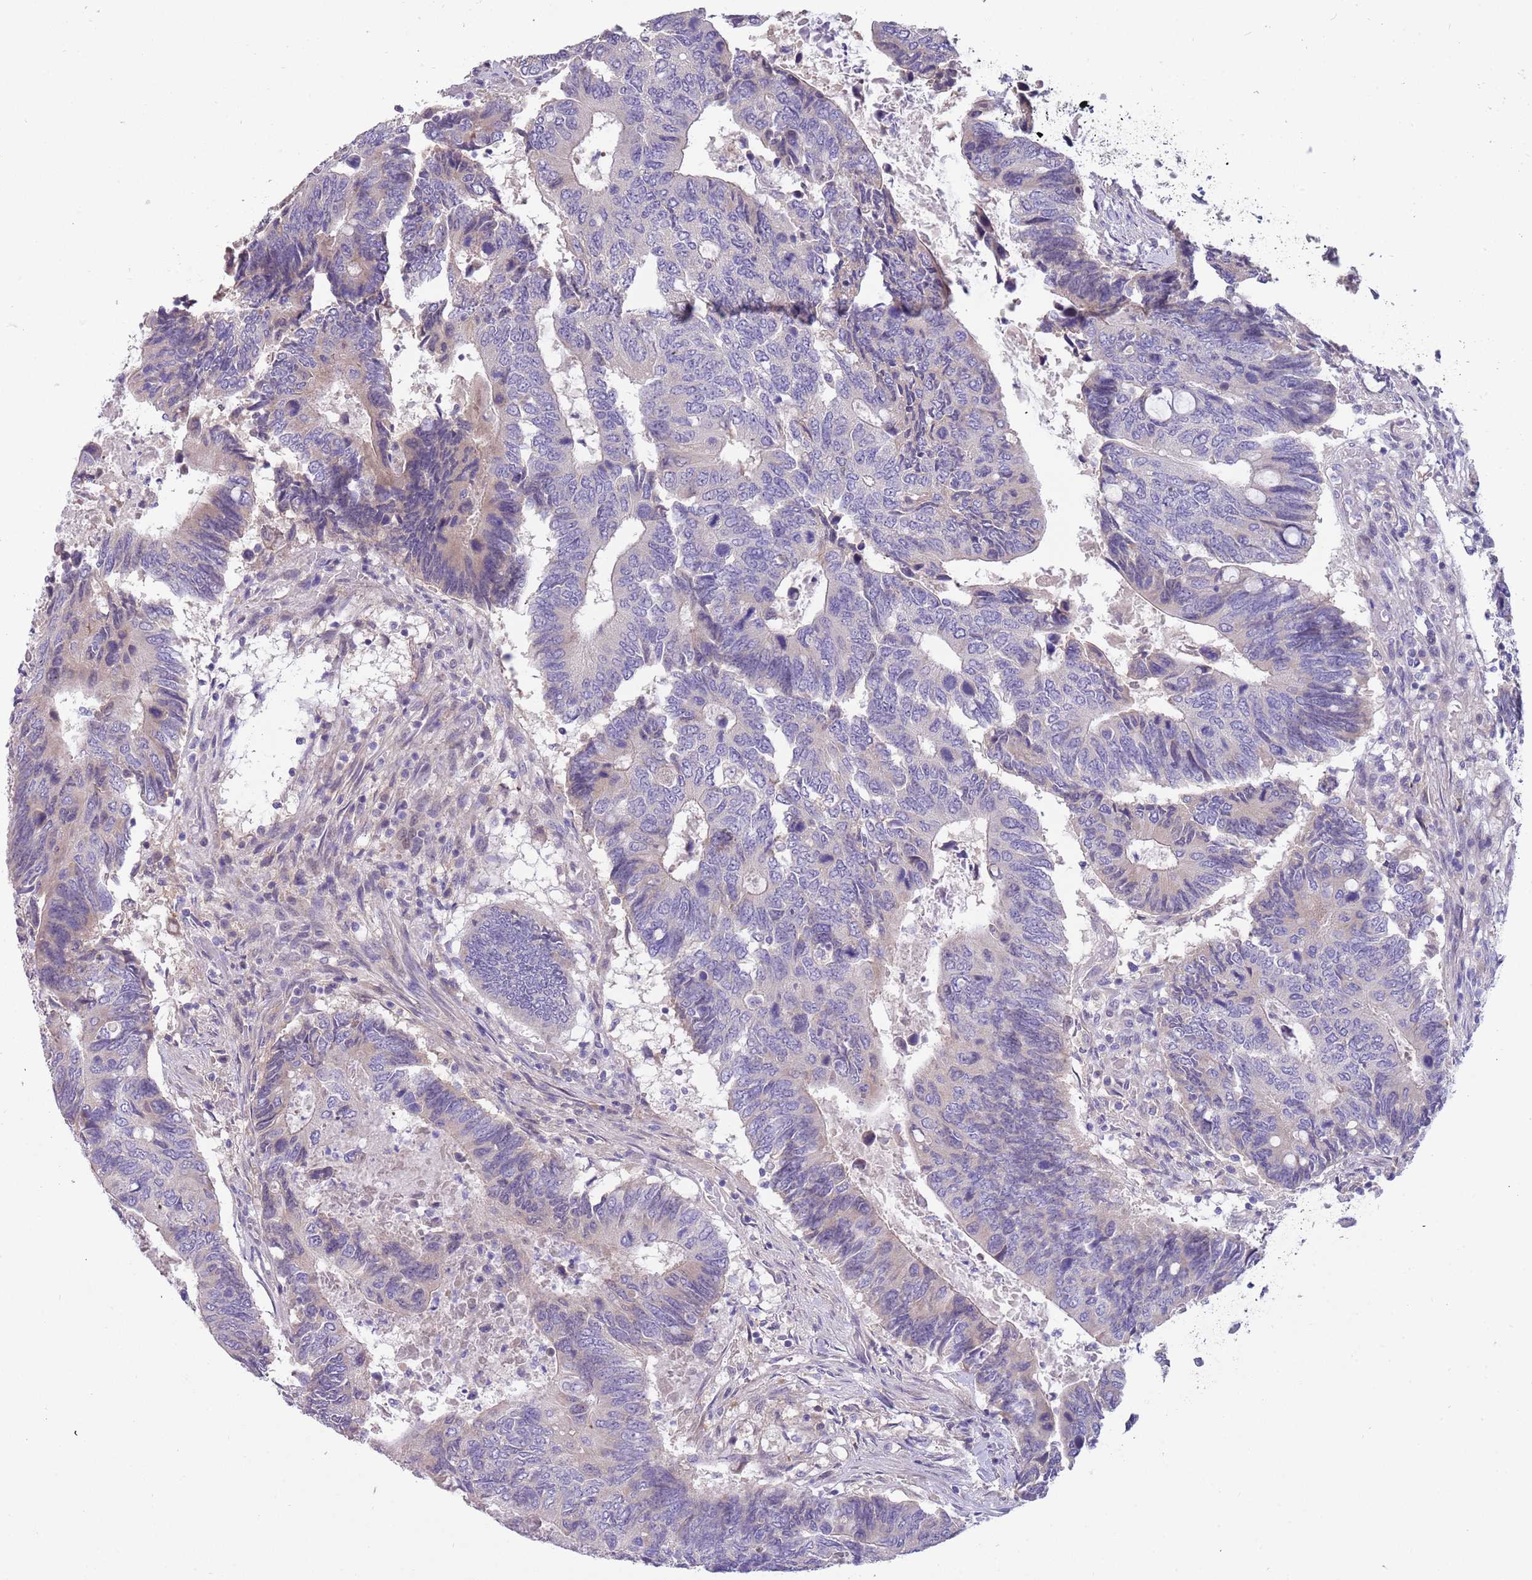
{"staining": {"intensity": "negative", "quantity": "none", "location": "none"}, "tissue": "colorectal cancer", "cell_type": "Tumor cells", "image_type": "cancer", "snomed": [{"axis": "morphology", "description": "Adenocarcinoma, NOS"}, {"axis": "topography", "description": "Colon"}], "caption": "Protein analysis of colorectal adenocarcinoma demonstrates no significant positivity in tumor cells.", "gene": "CABYR", "patient": {"sex": "male", "age": 87}}